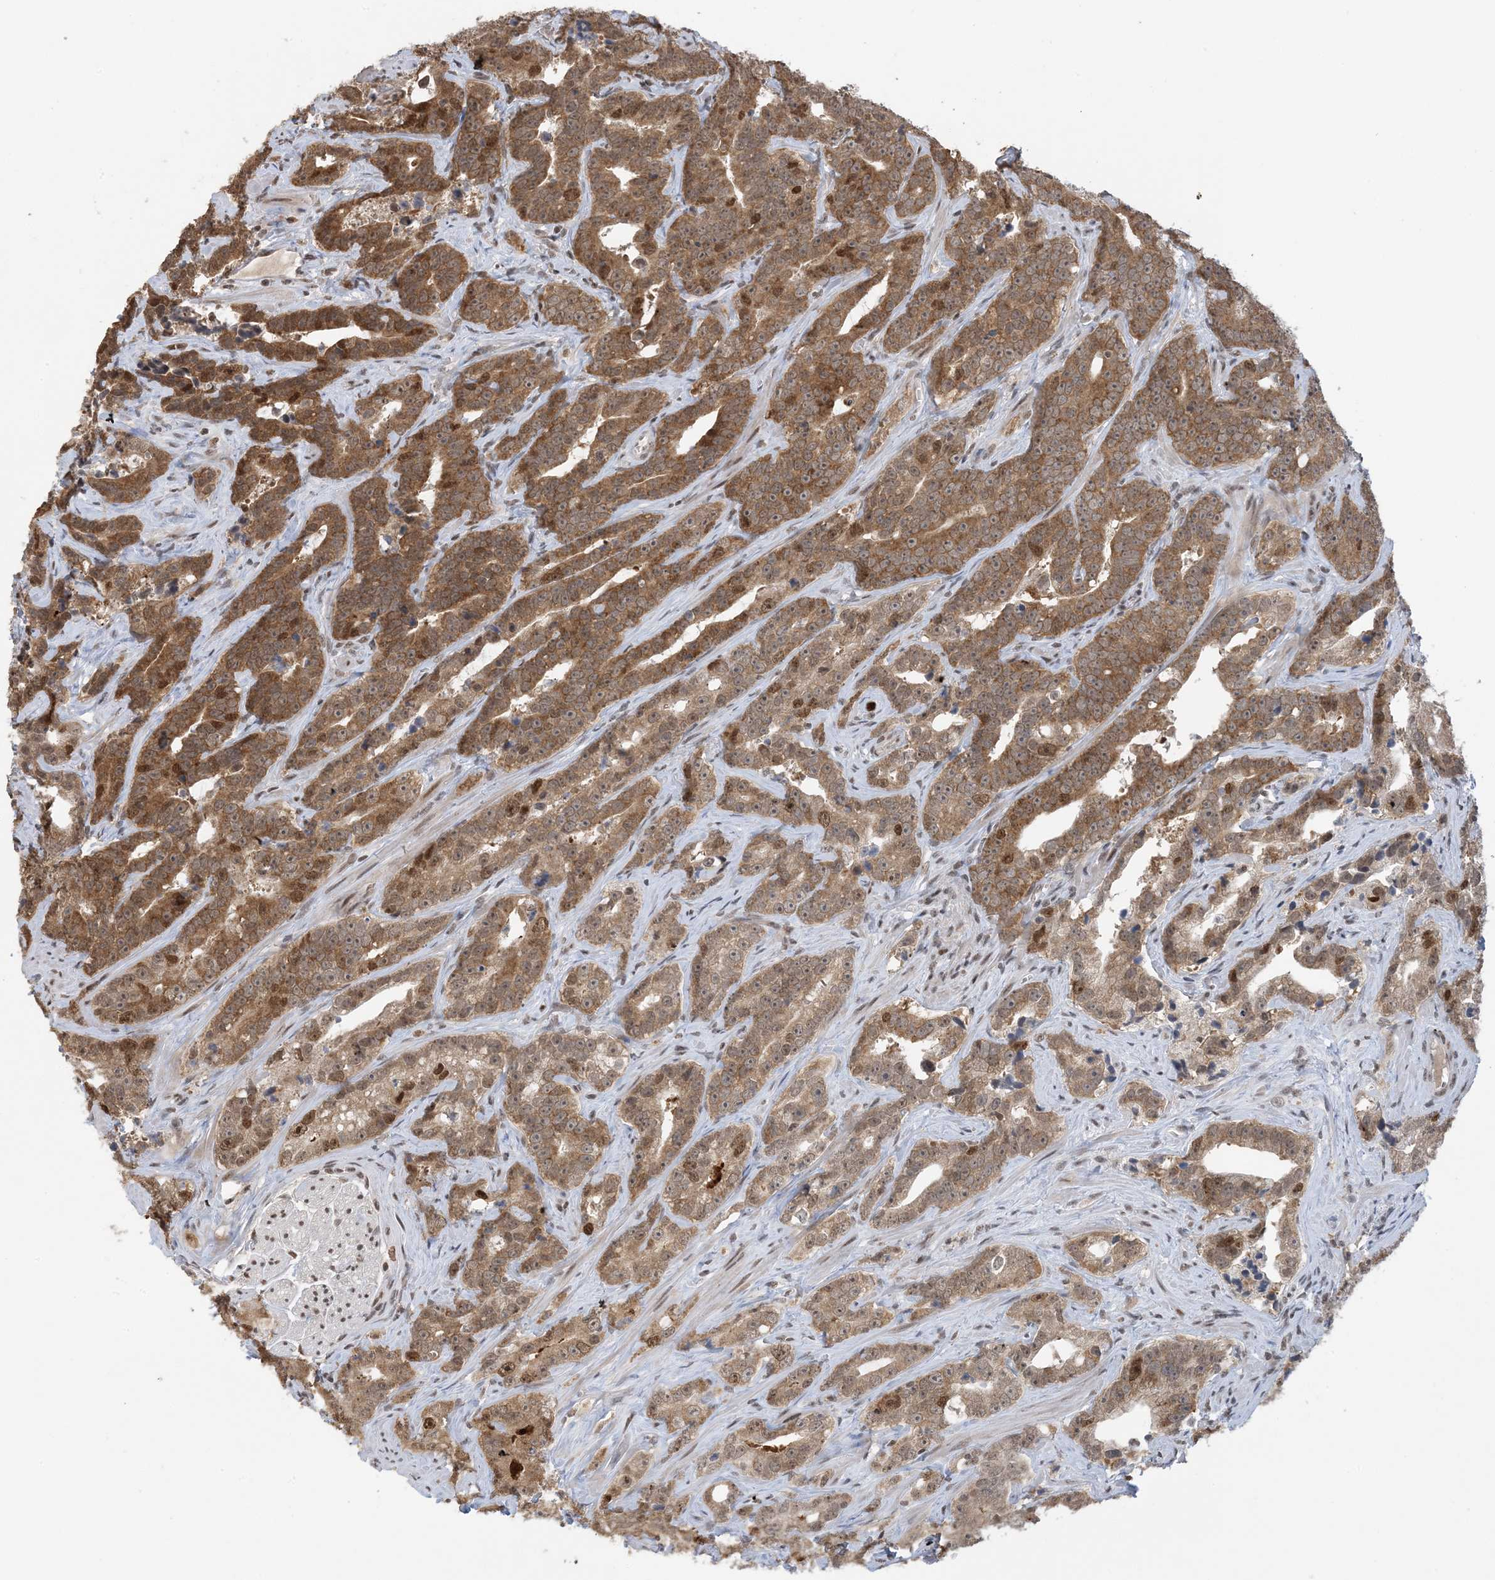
{"staining": {"intensity": "moderate", "quantity": ">75%", "location": "cytoplasmic/membranous"}, "tissue": "prostate cancer", "cell_type": "Tumor cells", "image_type": "cancer", "snomed": [{"axis": "morphology", "description": "Adenocarcinoma, High grade"}, {"axis": "topography", "description": "Prostate"}], "caption": "Moderate cytoplasmic/membranous expression for a protein is seen in approximately >75% of tumor cells of prostate cancer (adenocarcinoma (high-grade)) using immunohistochemistry (IHC).", "gene": "ACYP2", "patient": {"sex": "male", "age": 62}}